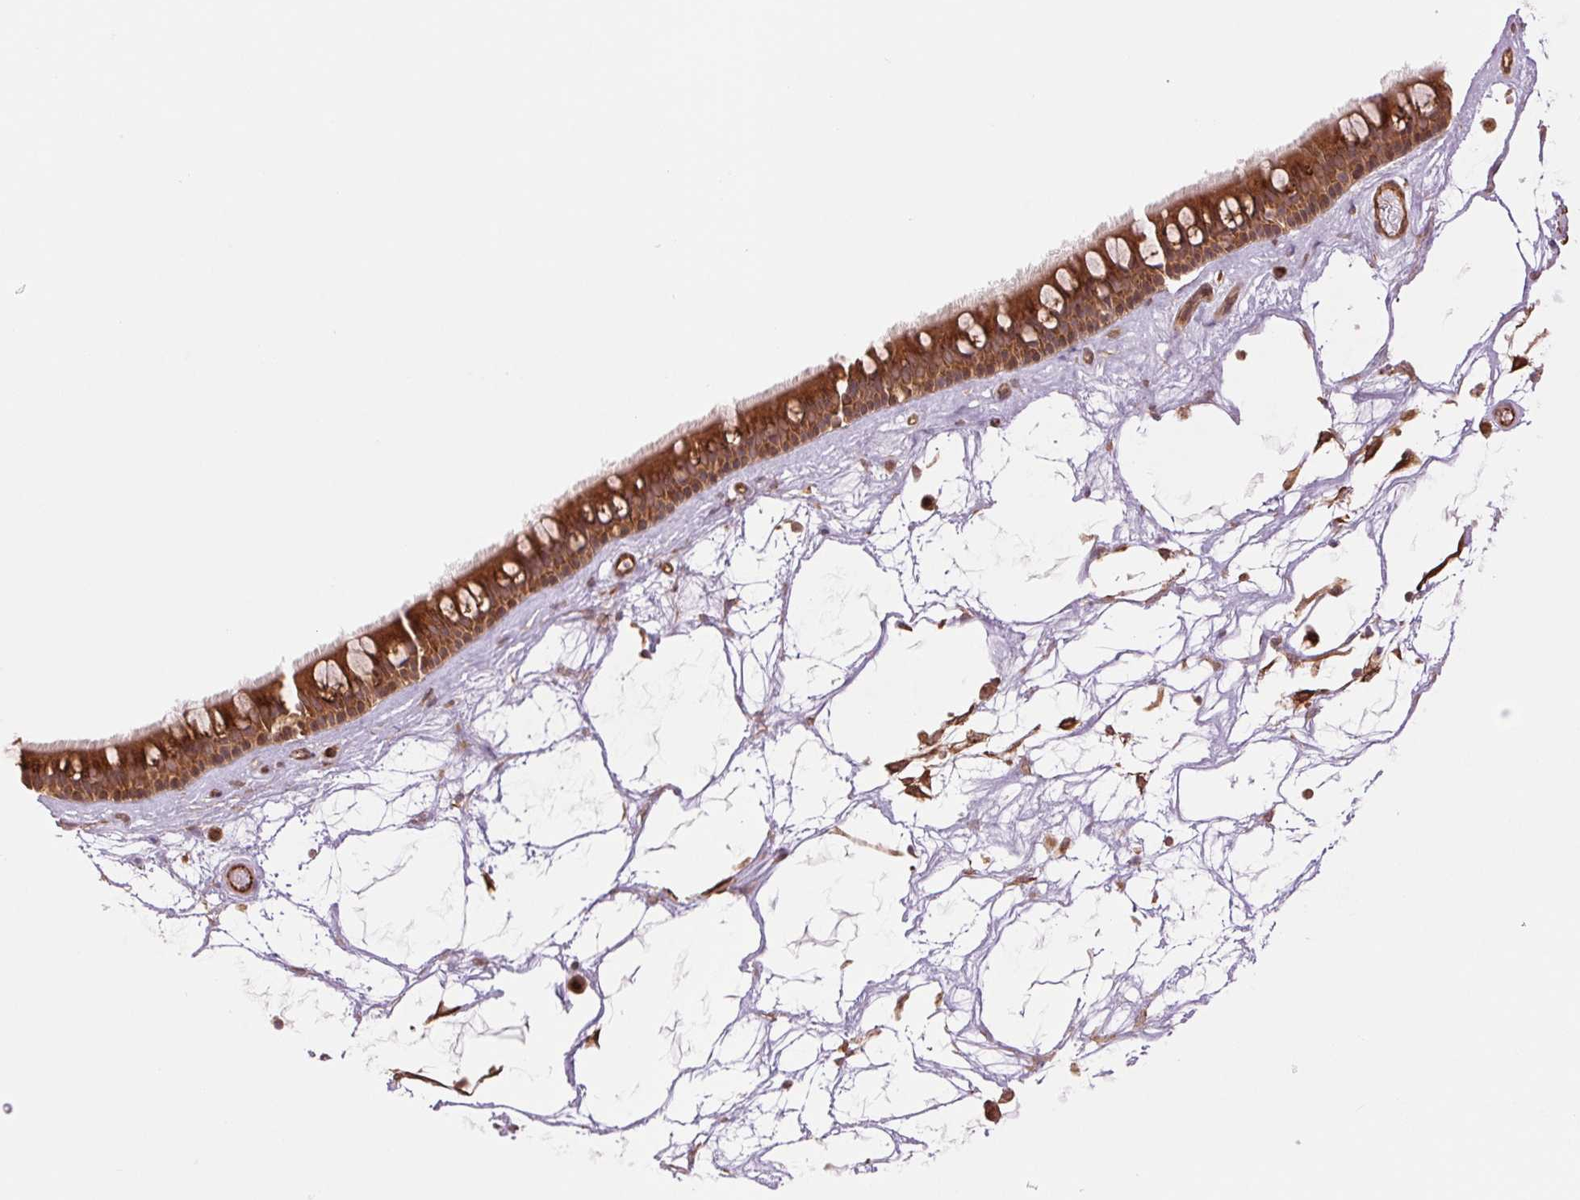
{"staining": {"intensity": "strong", "quantity": ">75%", "location": "cytoplasmic/membranous"}, "tissue": "nasopharynx", "cell_type": "Respiratory epithelial cells", "image_type": "normal", "snomed": [{"axis": "morphology", "description": "Normal tissue, NOS"}, {"axis": "topography", "description": "Nasopharynx"}], "caption": "About >75% of respiratory epithelial cells in normal nasopharynx exhibit strong cytoplasmic/membranous protein staining as visualized by brown immunohistochemical staining.", "gene": "STARD7", "patient": {"sex": "male", "age": 68}}